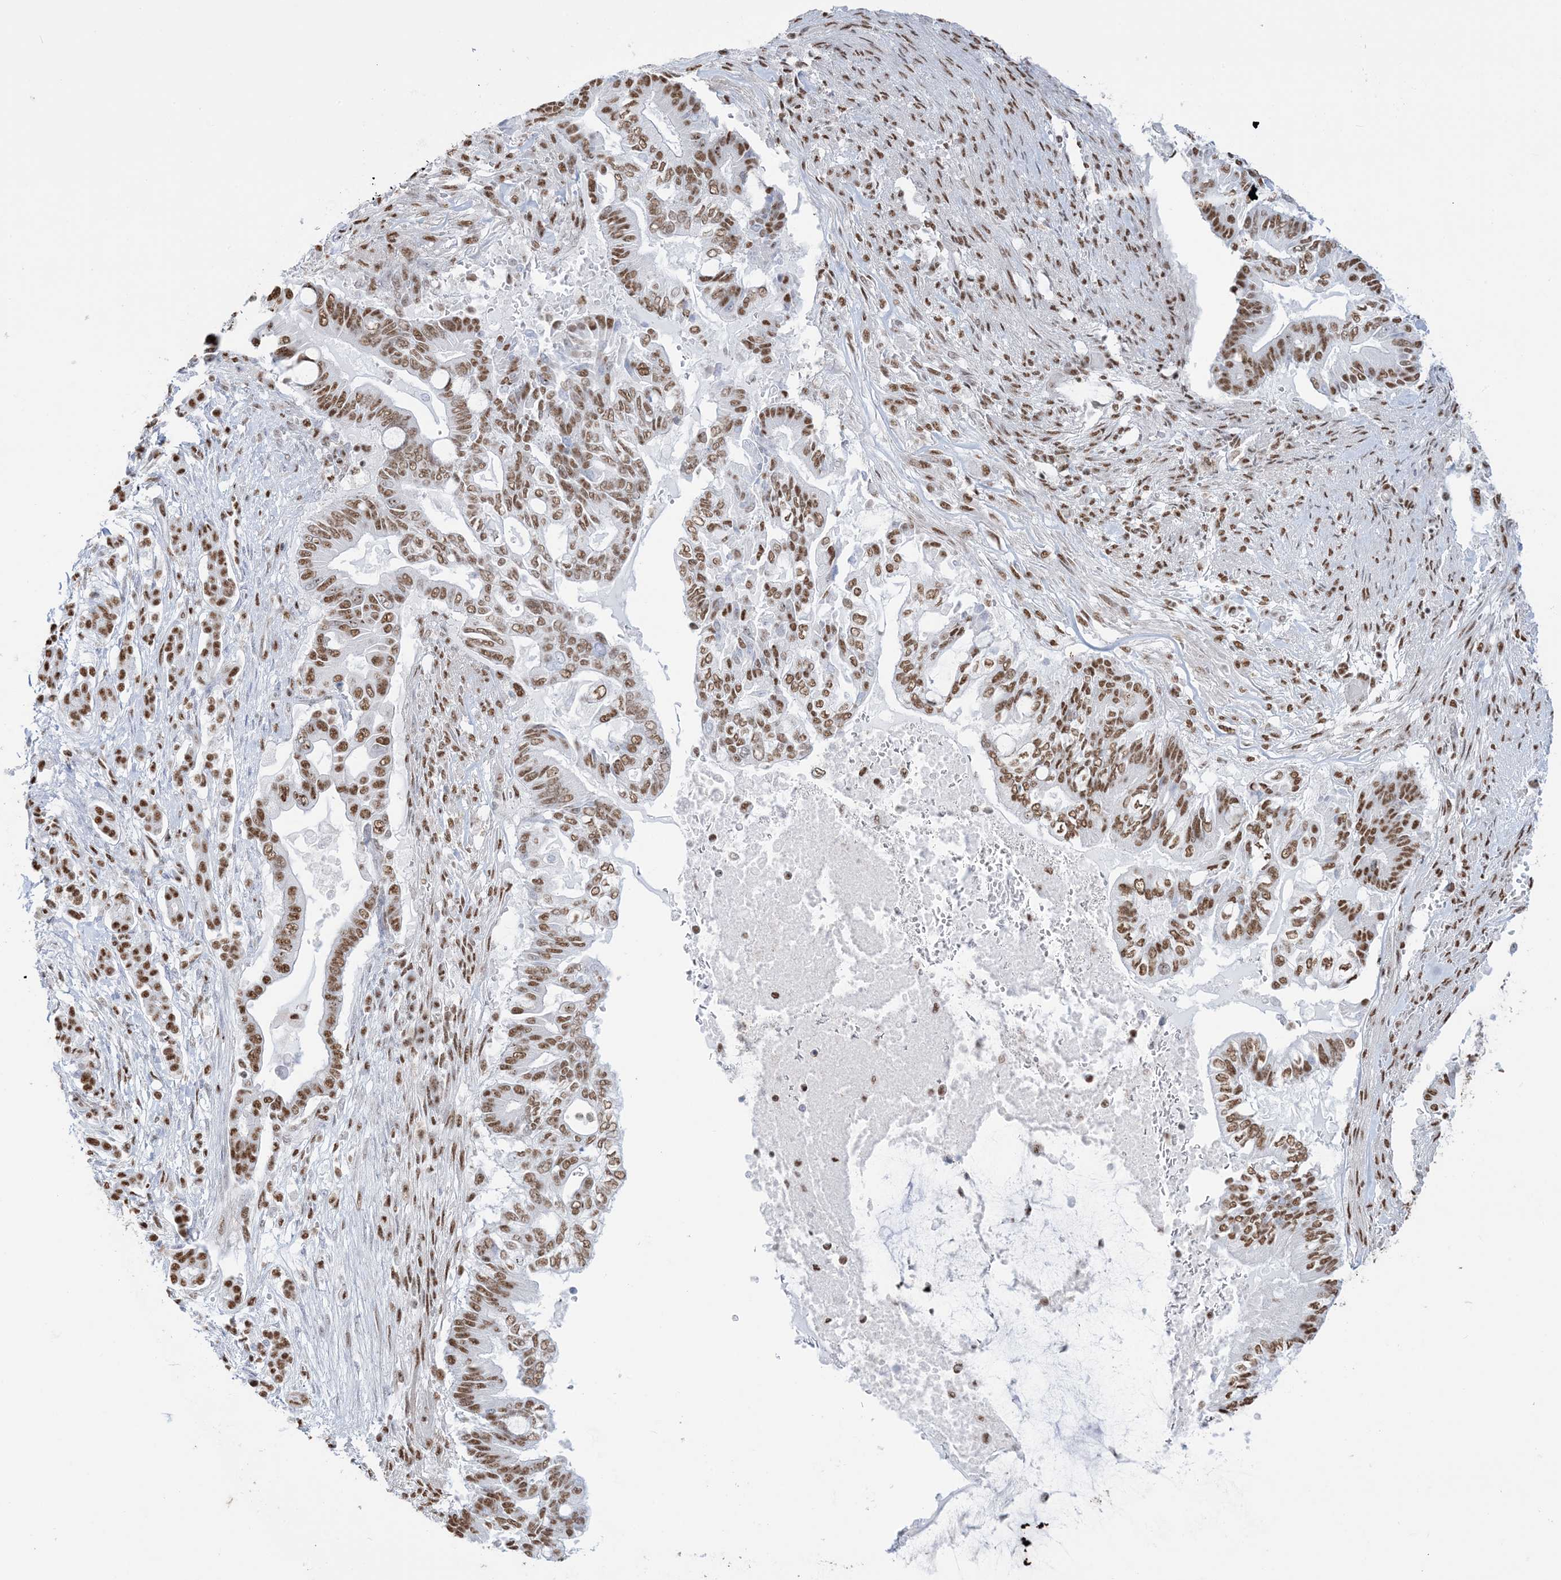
{"staining": {"intensity": "moderate", "quantity": ">75%", "location": "nuclear"}, "tissue": "pancreatic cancer", "cell_type": "Tumor cells", "image_type": "cancer", "snomed": [{"axis": "morphology", "description": "Adenocarcinoma, NOS"}, {"axis": "topography", "description": "Pancreas"}], "caption": "Protein positivity by immunohistochemistry displays moderate nuclear expression in about >75% of tumor cells in pancreatic cancer (adenocarcinoma).", "gene": "ZNF792", "patient": {"sex": "male", "age": 68}}